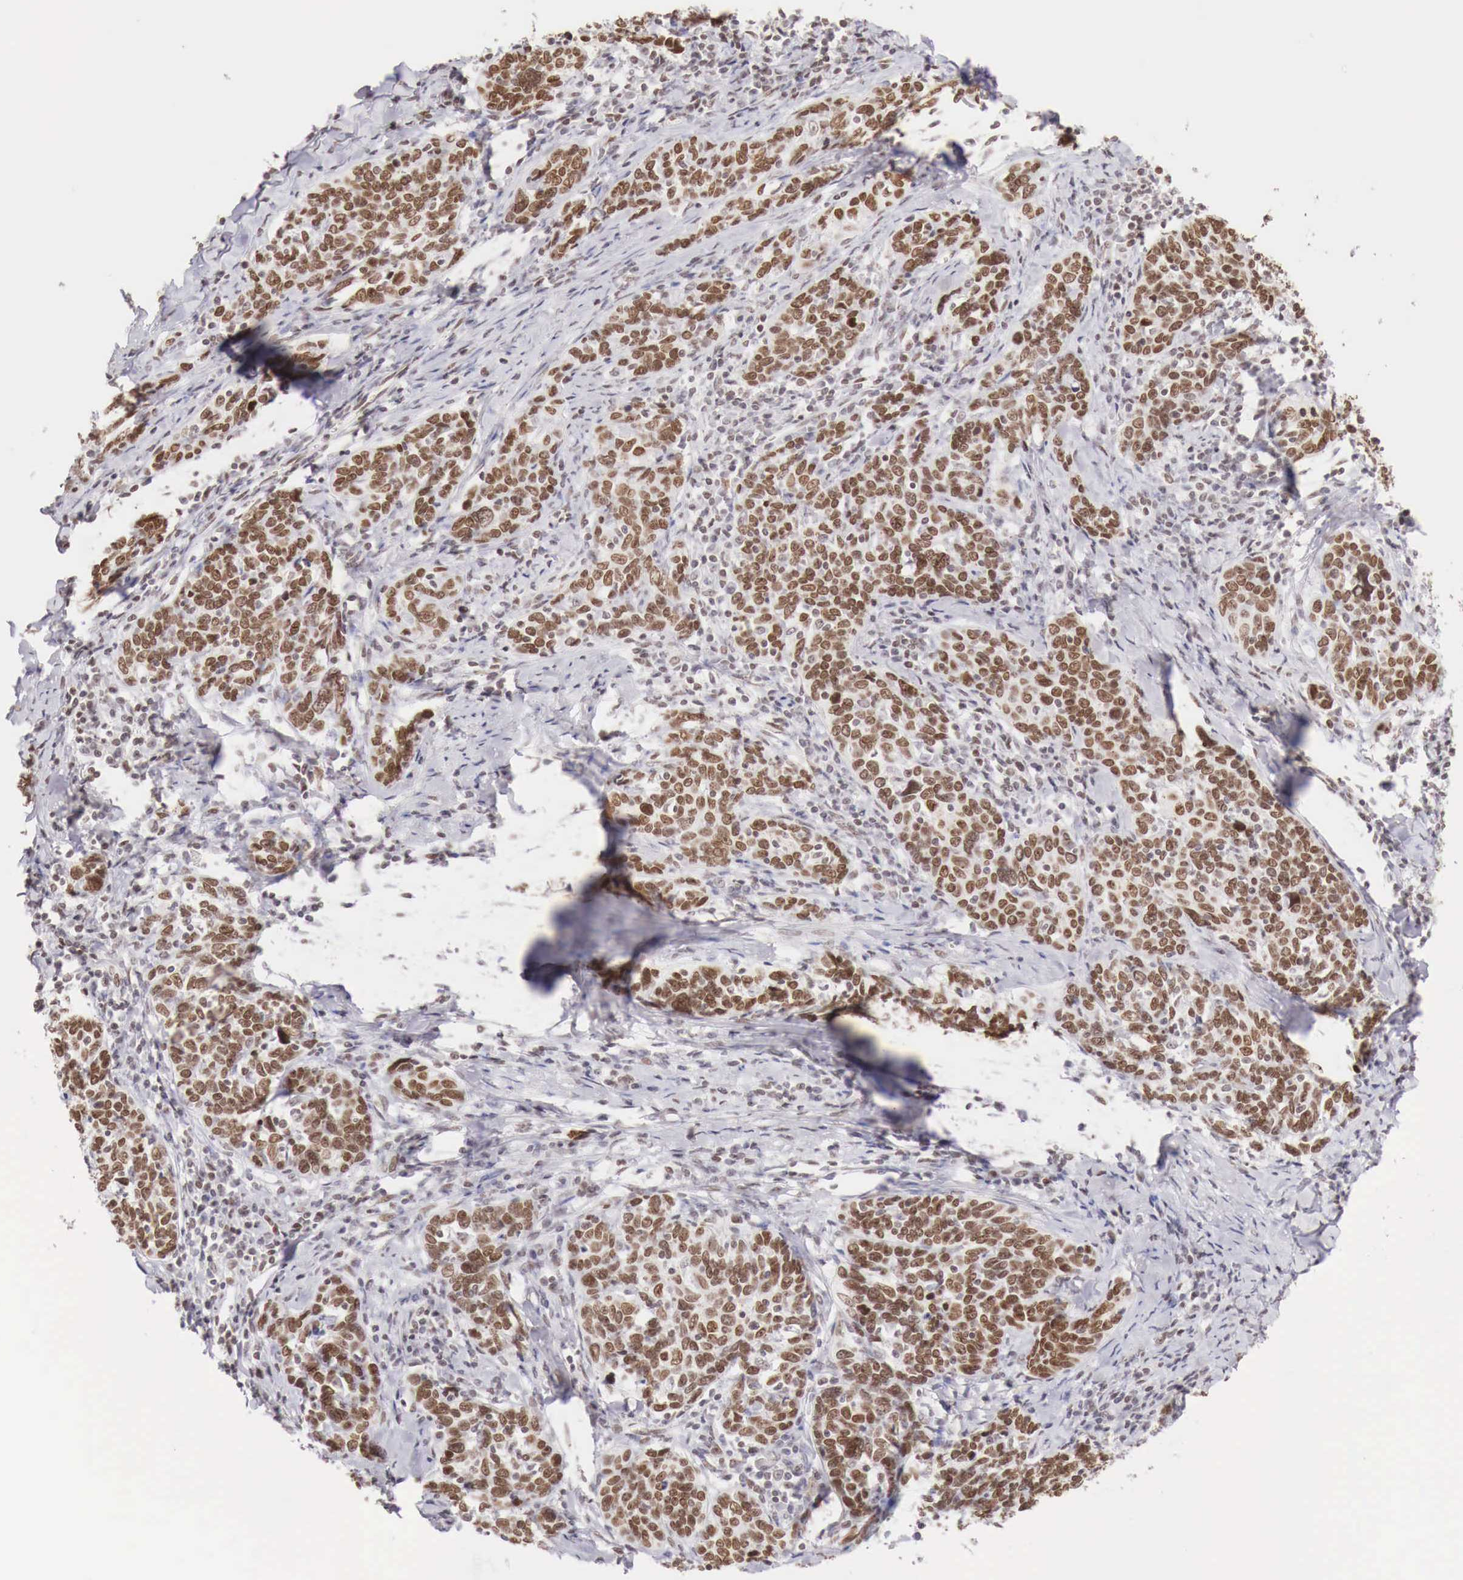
{"staining": {"intensity": "strong", "quantity": ">75%", "location": "nuclear"}, "tissue": "cervical cancer", "cell_type": "Tumor cells", "image_type": "cancer", "snomed": [{"axis": "morphology", "description": "Squamous cell carcinoma, NOS"}, {"axis": "topography", "description": "Cervix"}], "caption": "Protein expression analysis of cervical cancer (squamous cell carcinoma) shows strong nuclear expression in approximately >75% of tumor cells.", "gene": "PHF14", "patient": {"sex": "female", "age": 41}}